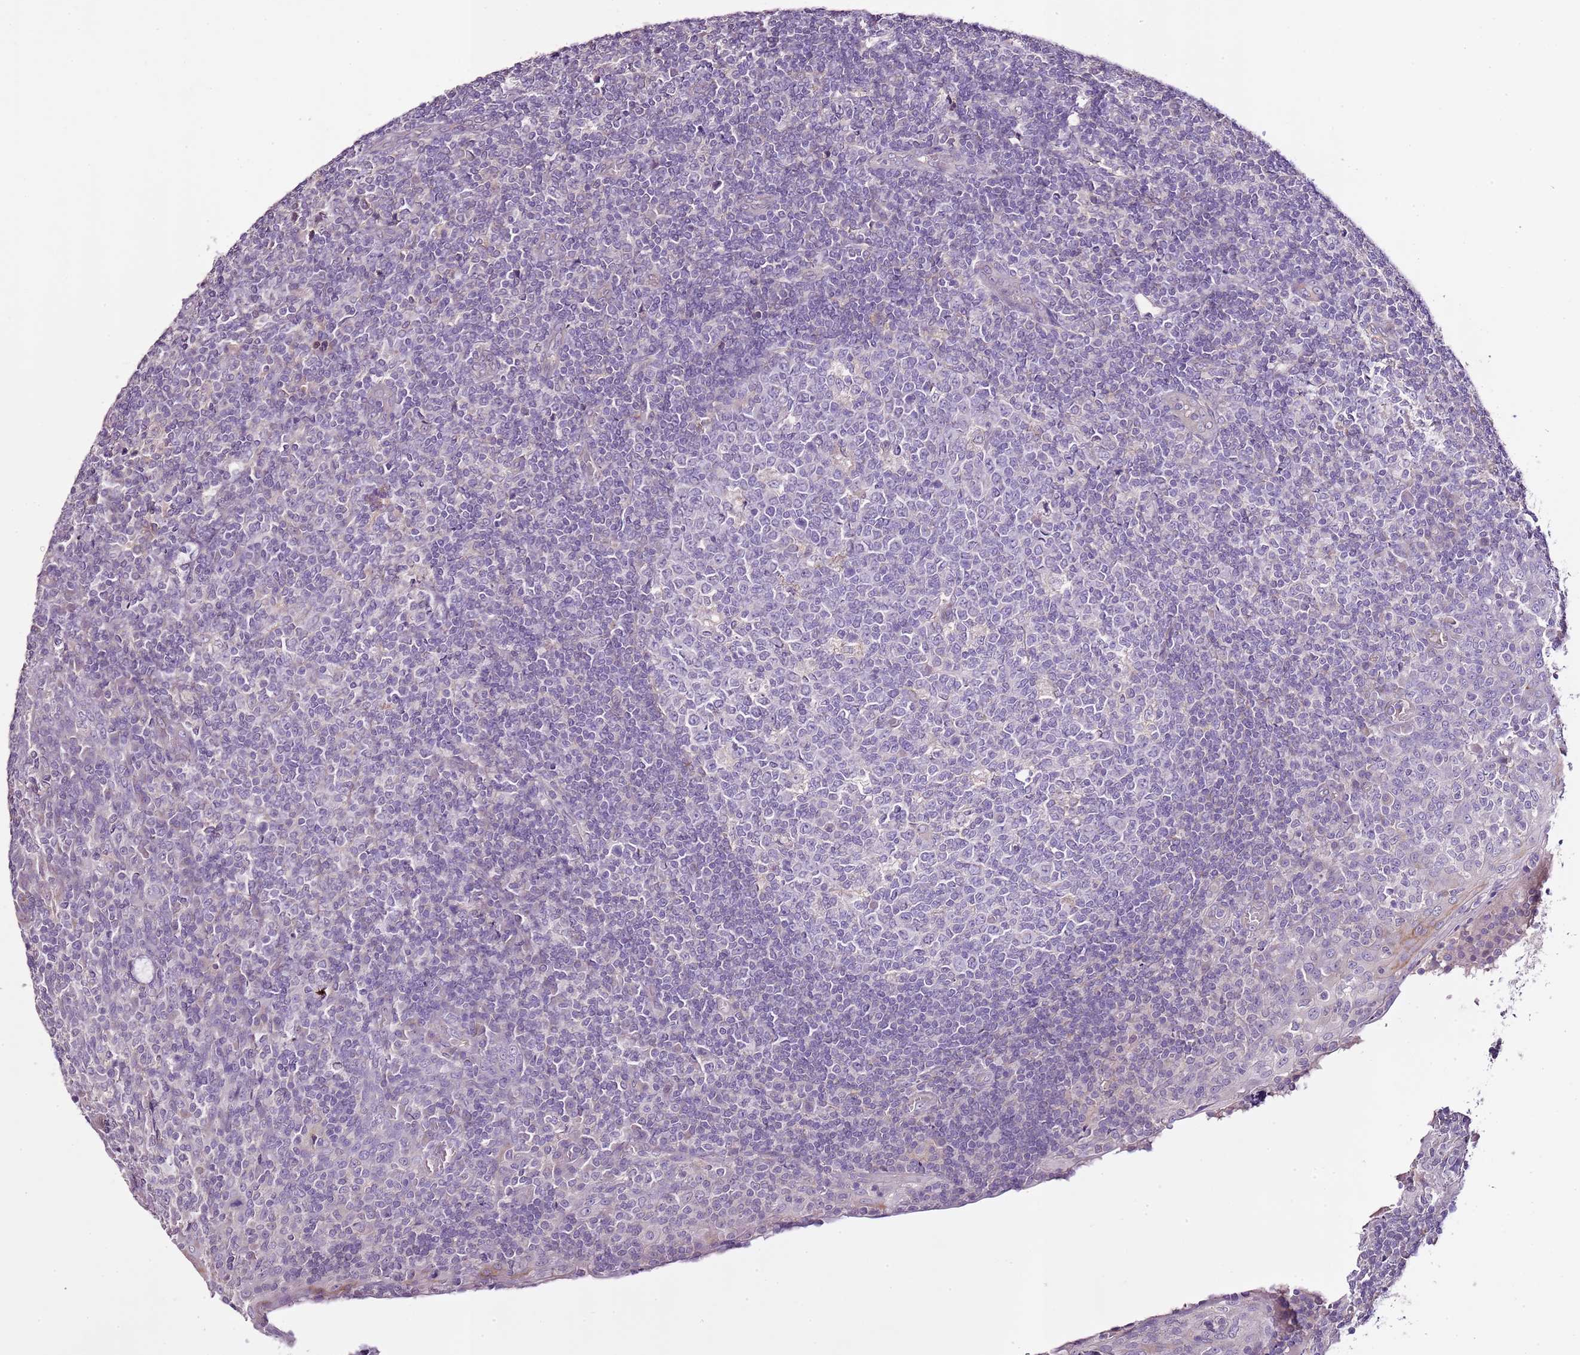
{"staining": {"intensity": "negative", "quantity": "none", "location": "none"}, "tissue": "tonsil", "cell_type": "Germinal center cells", "image_type": "normal", "snomed": [{"axis": "morphology", "description": "Normal tissue, NOS"}, {"axis": "topography", "description": "Tonsil"}], "caption": "Protein analysis of normal tonsil displays no significant positivity in germinal center cells.", "gene": "CMKLR1", "patient": {"sex": "female", "age": 19}}